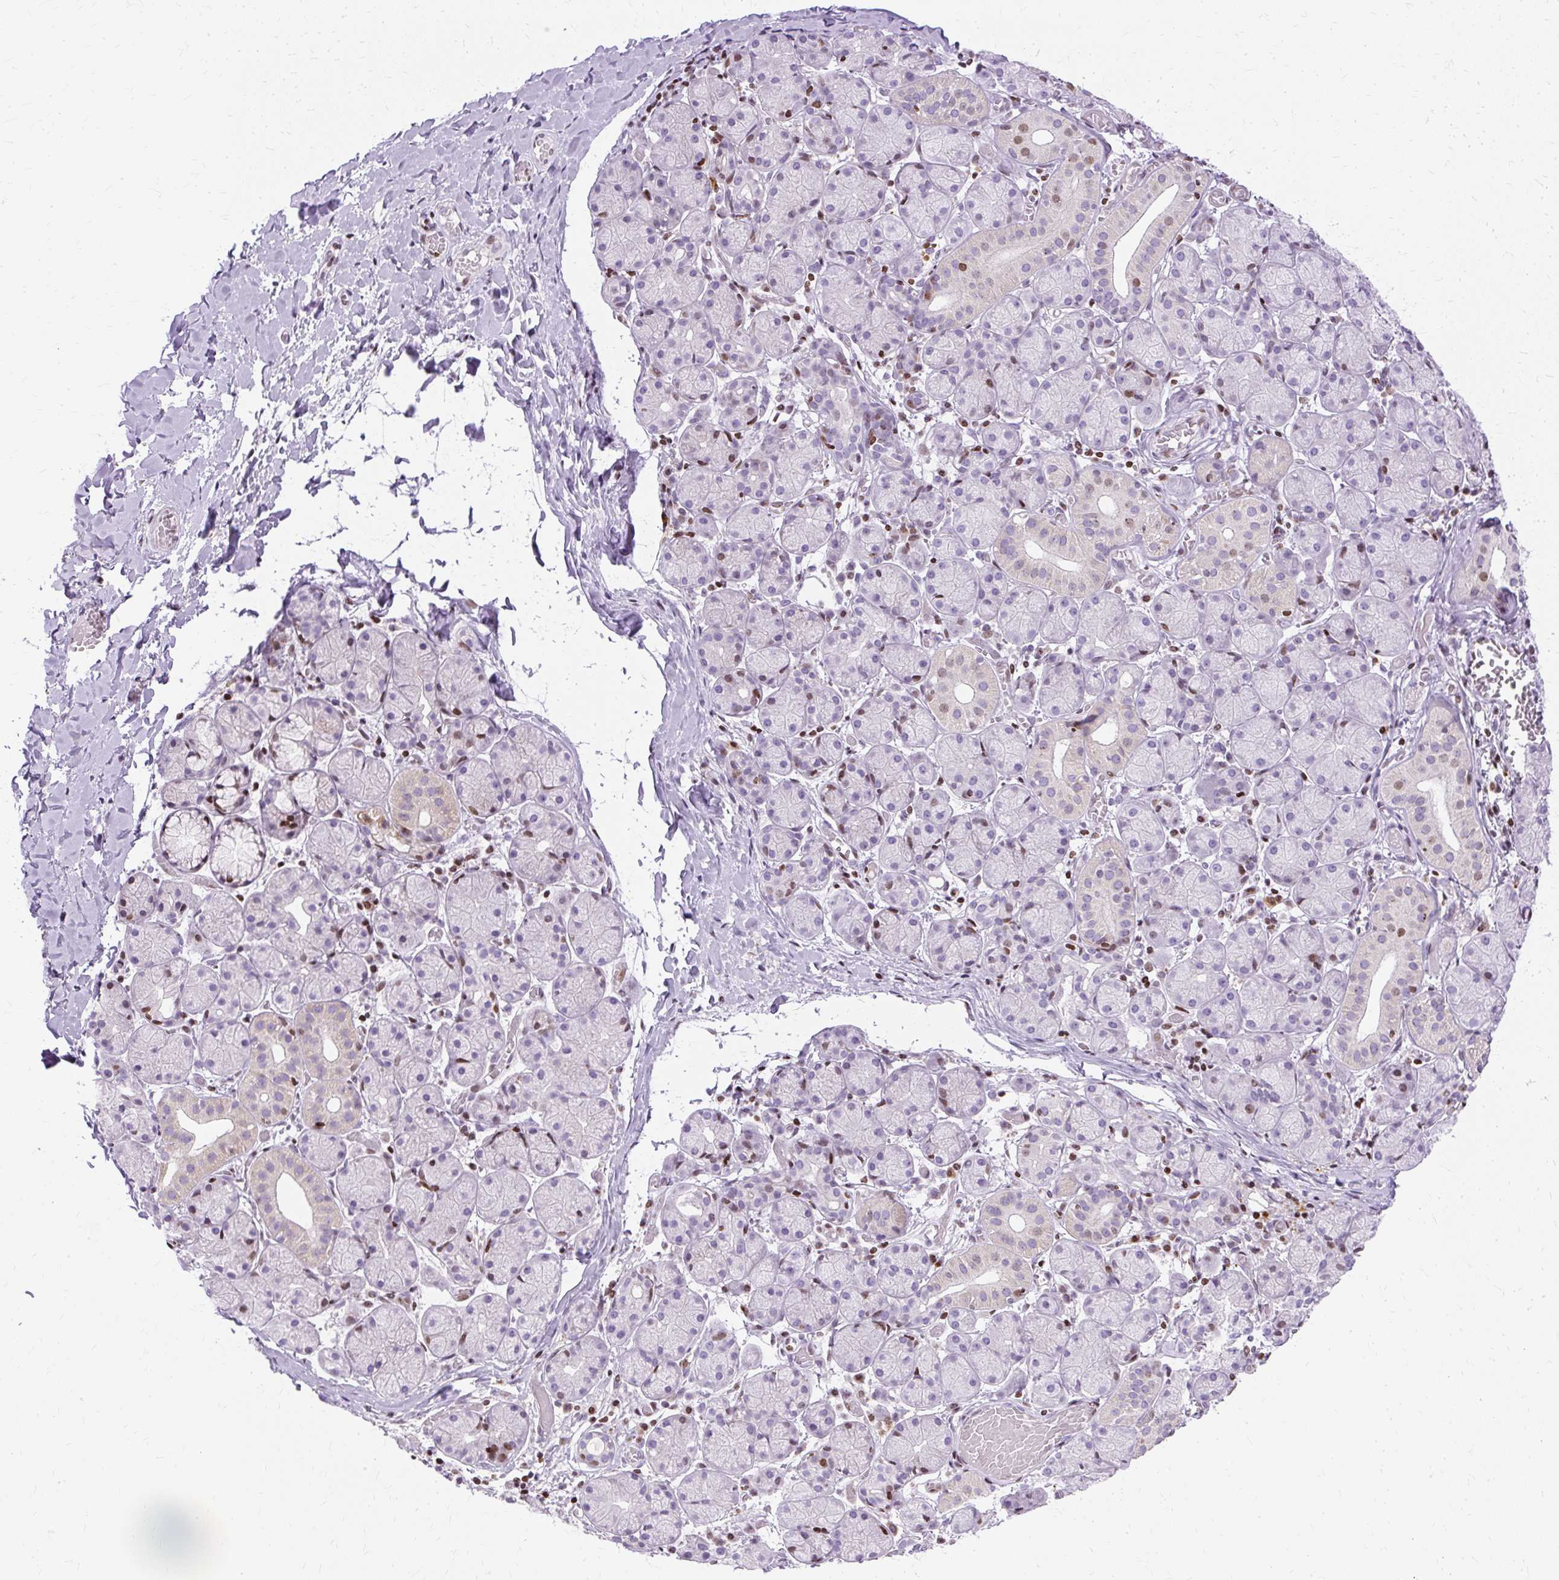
{"staining": {"intensity": "moderate", "quantity": "<25%", "location": "cytoplasmic/membranous,nuclear"}, "tissue": "salivary gland", "cell_type": "Glandular cells", "image_type": "normal", "snomed": [{"axis": "morphology", "description": "Normal tissue, NOS"}, {"axis": "topography", "description": "Salivary gland"}], "caption": "Immunohistochemical staining of normal salivary gland reveals moderate cytoplasmic/membranous,nuclear protein expression in about <25% of glandular cells.", "gene": "TMEM177", "patient": {"sex": "female", "age": 24}}